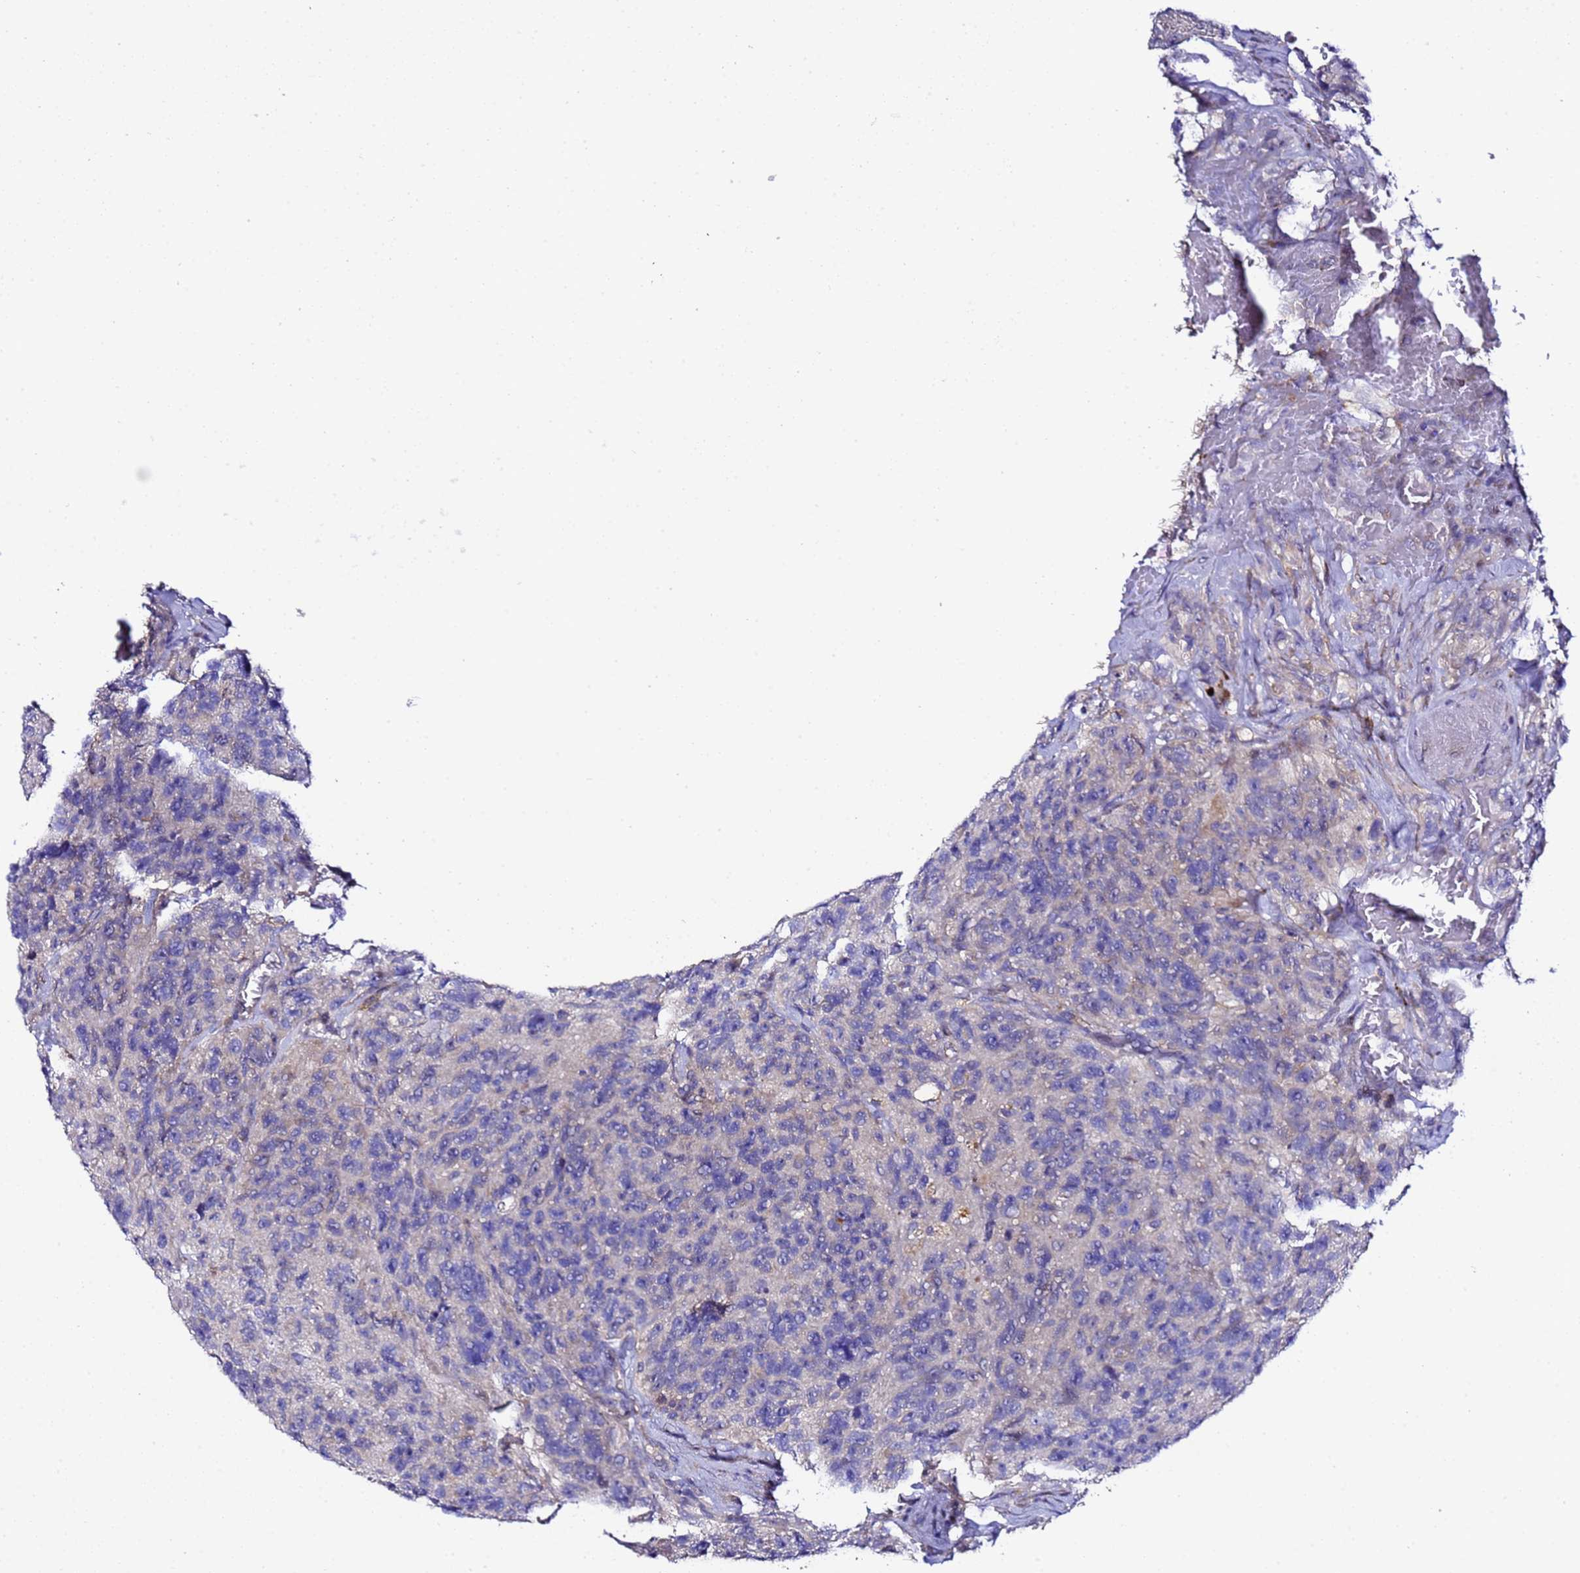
{"staining": {"intensity": "negative", "quantity": "none", "location": "none"}, "tissue": "glioma", "cell_type": "Tumor cells", "image_type": "cancer", "snomed": [{"axis": "morphology", "description": "Glioma, malignant, High grade"}, {"axis": "topography", "description": "Brain"}], "caption": "This is a photomicrograph of immunohistochemistry staining of malignant glioma (high-grade), which shows no expression in tumor cells. The staining was performed using DAB (3,3'-diaminobenzidine) to visualize the protein expression in brown, while the nuclei were stained in blue with hematoxylin (Magnification: 20x).", "gene": "ALG3", "patient": {"sex": "male", "age": 69}}